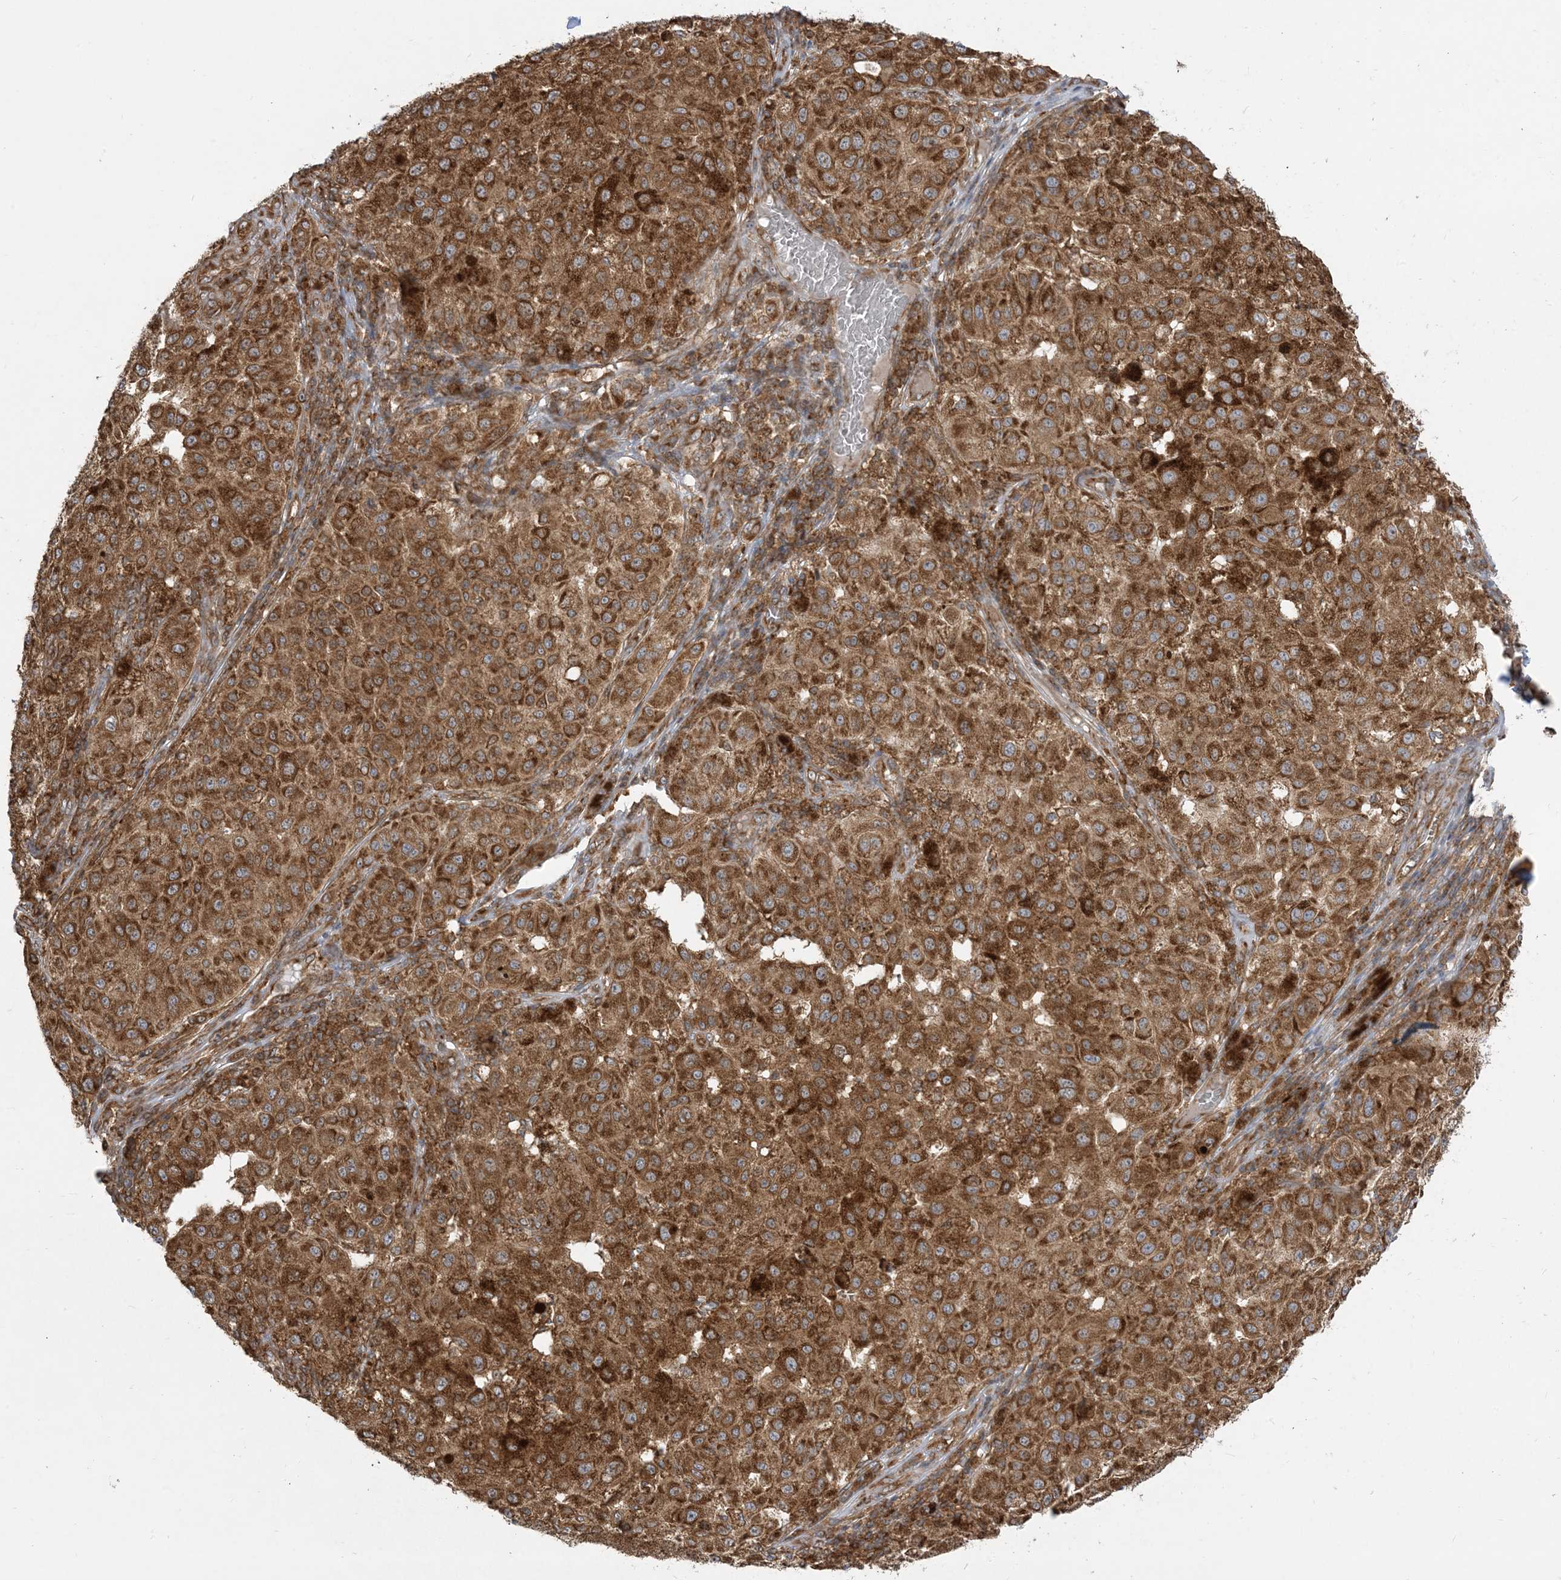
{"staining": {"intensity": "strong", "quantity": ">75%", "location": "cytoplasmic/membranous"}, "tissue": "melanoma", "cell_type": "Tumor cells", "image_type": "cancer", "snomed": [{"axis": "morphology", "description": "Malignant melanoma, NOS"}, {"axis": "topography", "description": "Skin"}], "caption": "IHC of human malignant melanoma reveals high levels of strong cytoplasmic/membranous expression in approximately >75% of tumor cells. (brown staining indicates protein expression, while blue staining denotes nuclei).", "gene": "SRP72", "patient": {"sex": "female", "age": 64}}